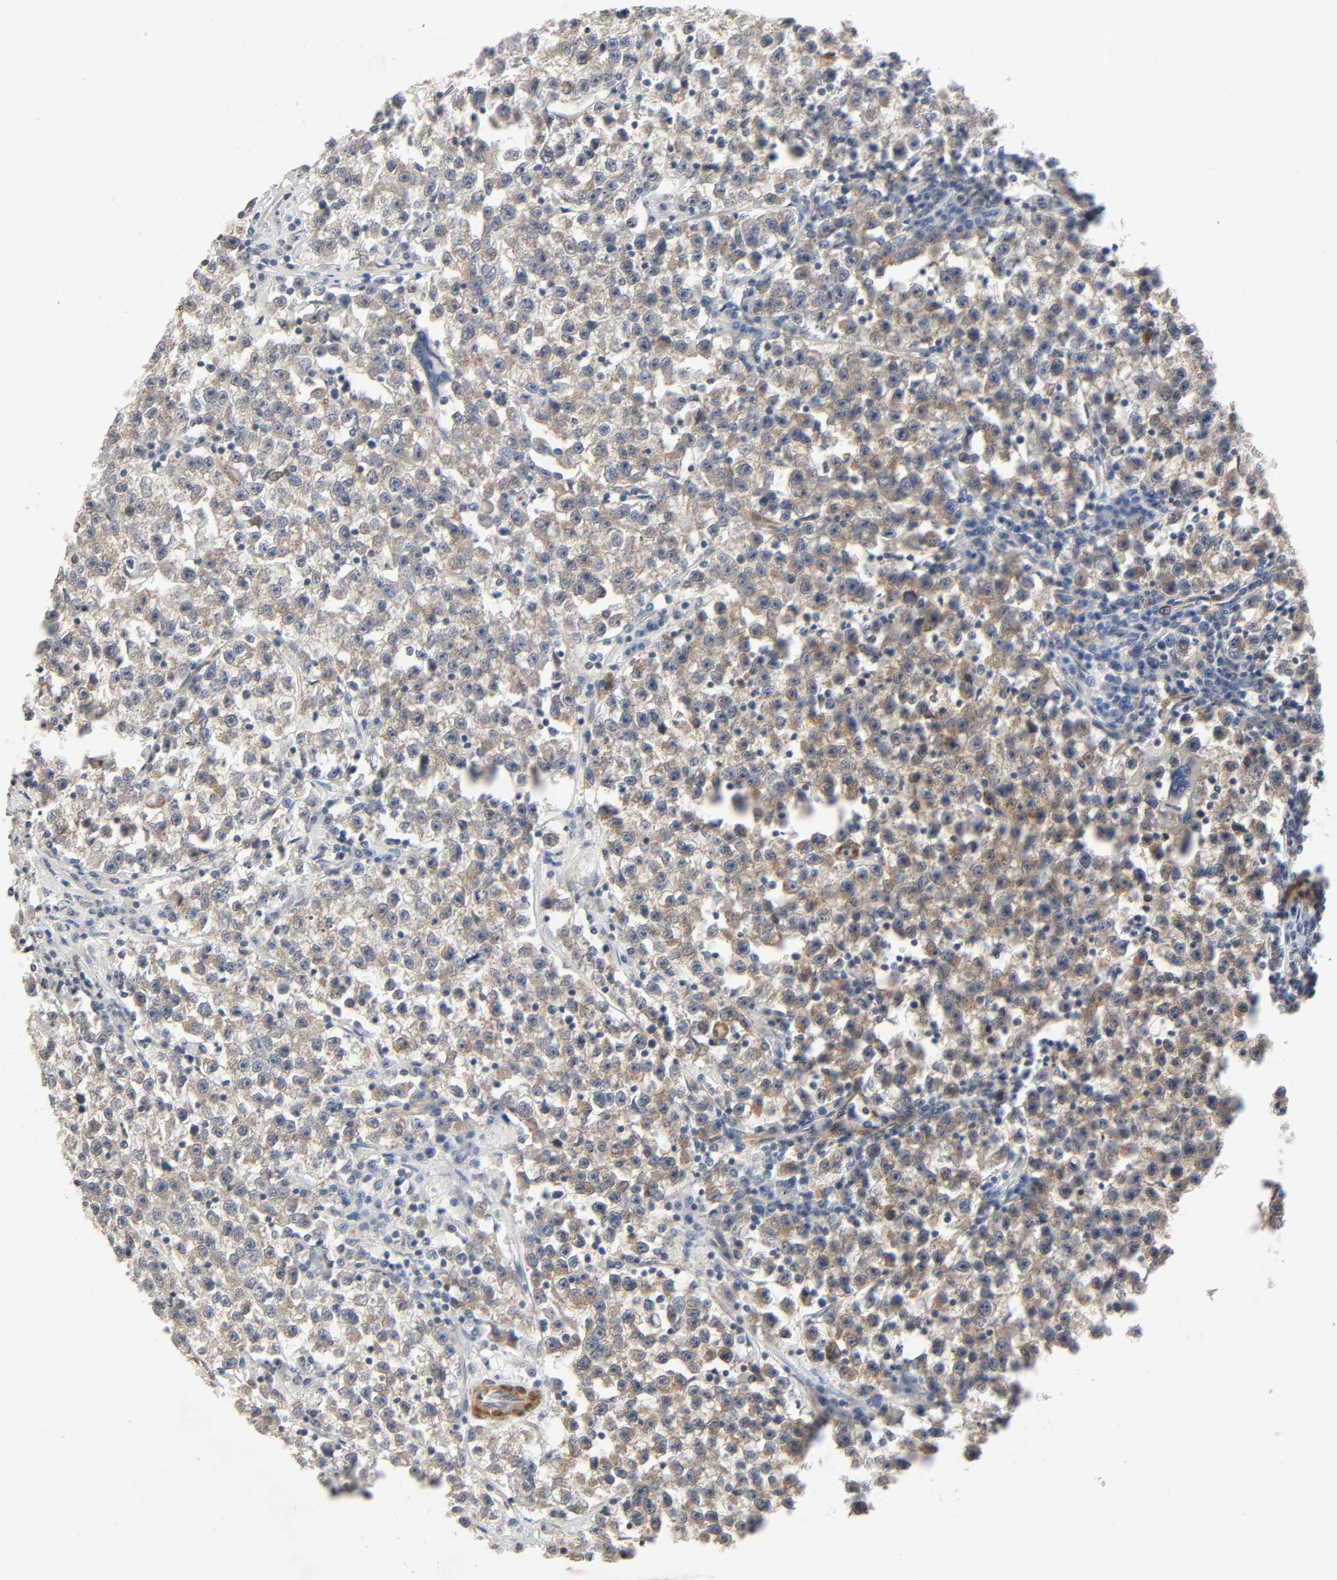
{"staining": {"intensity": "weak", "quantity": ">75%", "location": "cytoplasmic/membranous"}, "tissue": "testis cancer", "cell_type": "Tumor cells", "image_type": "cancer", "snomed": [{"axis": "morphology", "description": "Seminoma, NOS"}, {"axis": "topography", "description": "Testis"}], "caption": "High-power microscopy captured an immunohistochemistry micrograph of testis cancer, revealing weak cytoplasmic/membranous staining in about >75% of tumor cells. The staining was performed using DAB, with brown indicating positive protein expression. Nuclei are stained blue with hematoxylin.", "gene": "PTK2", "patient": {"sex": "male", "age": 22}}